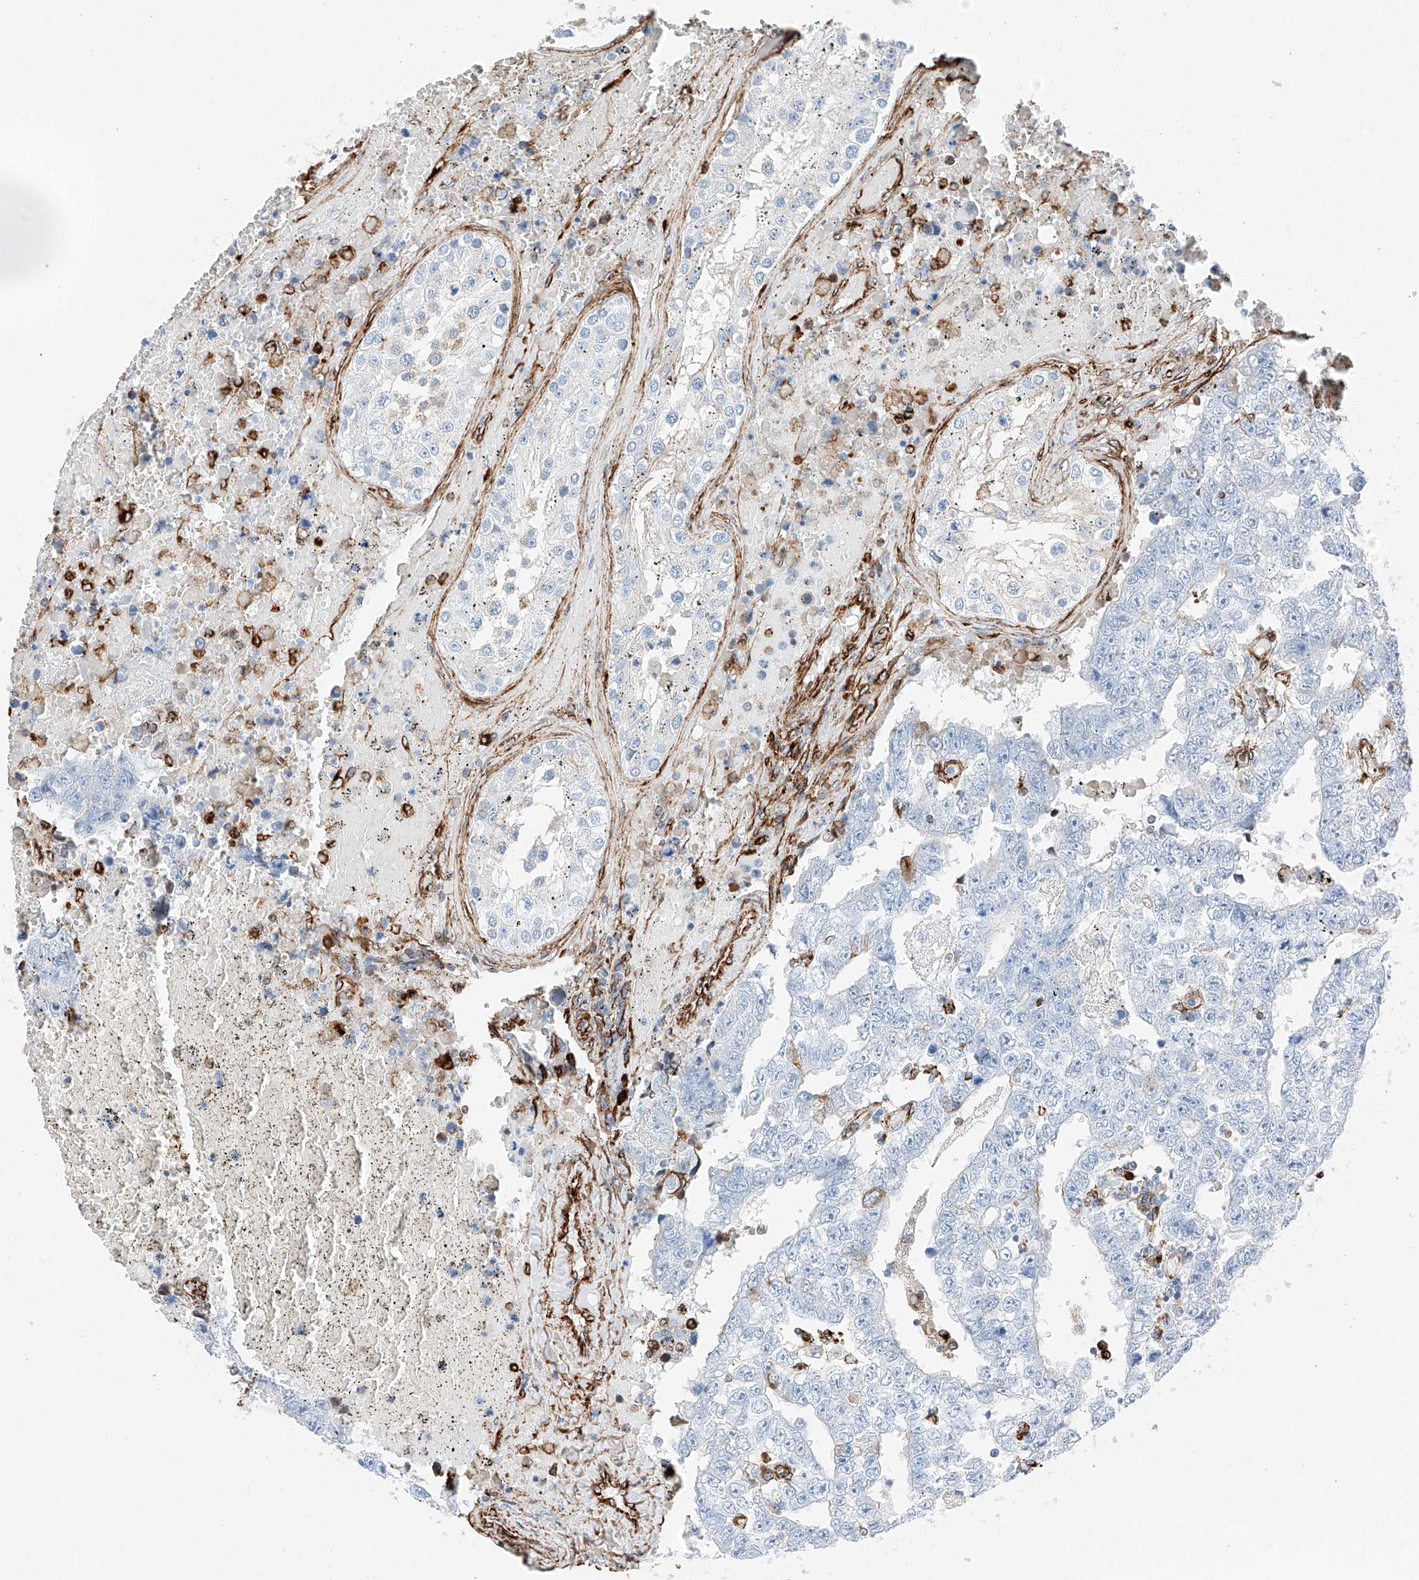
{"staining": {"intensity": "negative", "quantity": "none", "location": "none"}, "tissue": "testis cancer", "cell_type": "Tumor cells", "image_type": "cancer", "snomed": [{"axis": "morphology", "description": "Carcinoma, Embryonal, NOS"}, {"axis": "topography", "description": "Testis"}], "caption": "IHC micrograph of neoplastic tissue: human testis cancer (embryonal carcinoma) stained with DAB (3,3'-diaminobenzidine) exhibits no significant protein expression in tumor cells.", "gene": "ZNF804A", "patient": {"sex": "male", "age": 25}}